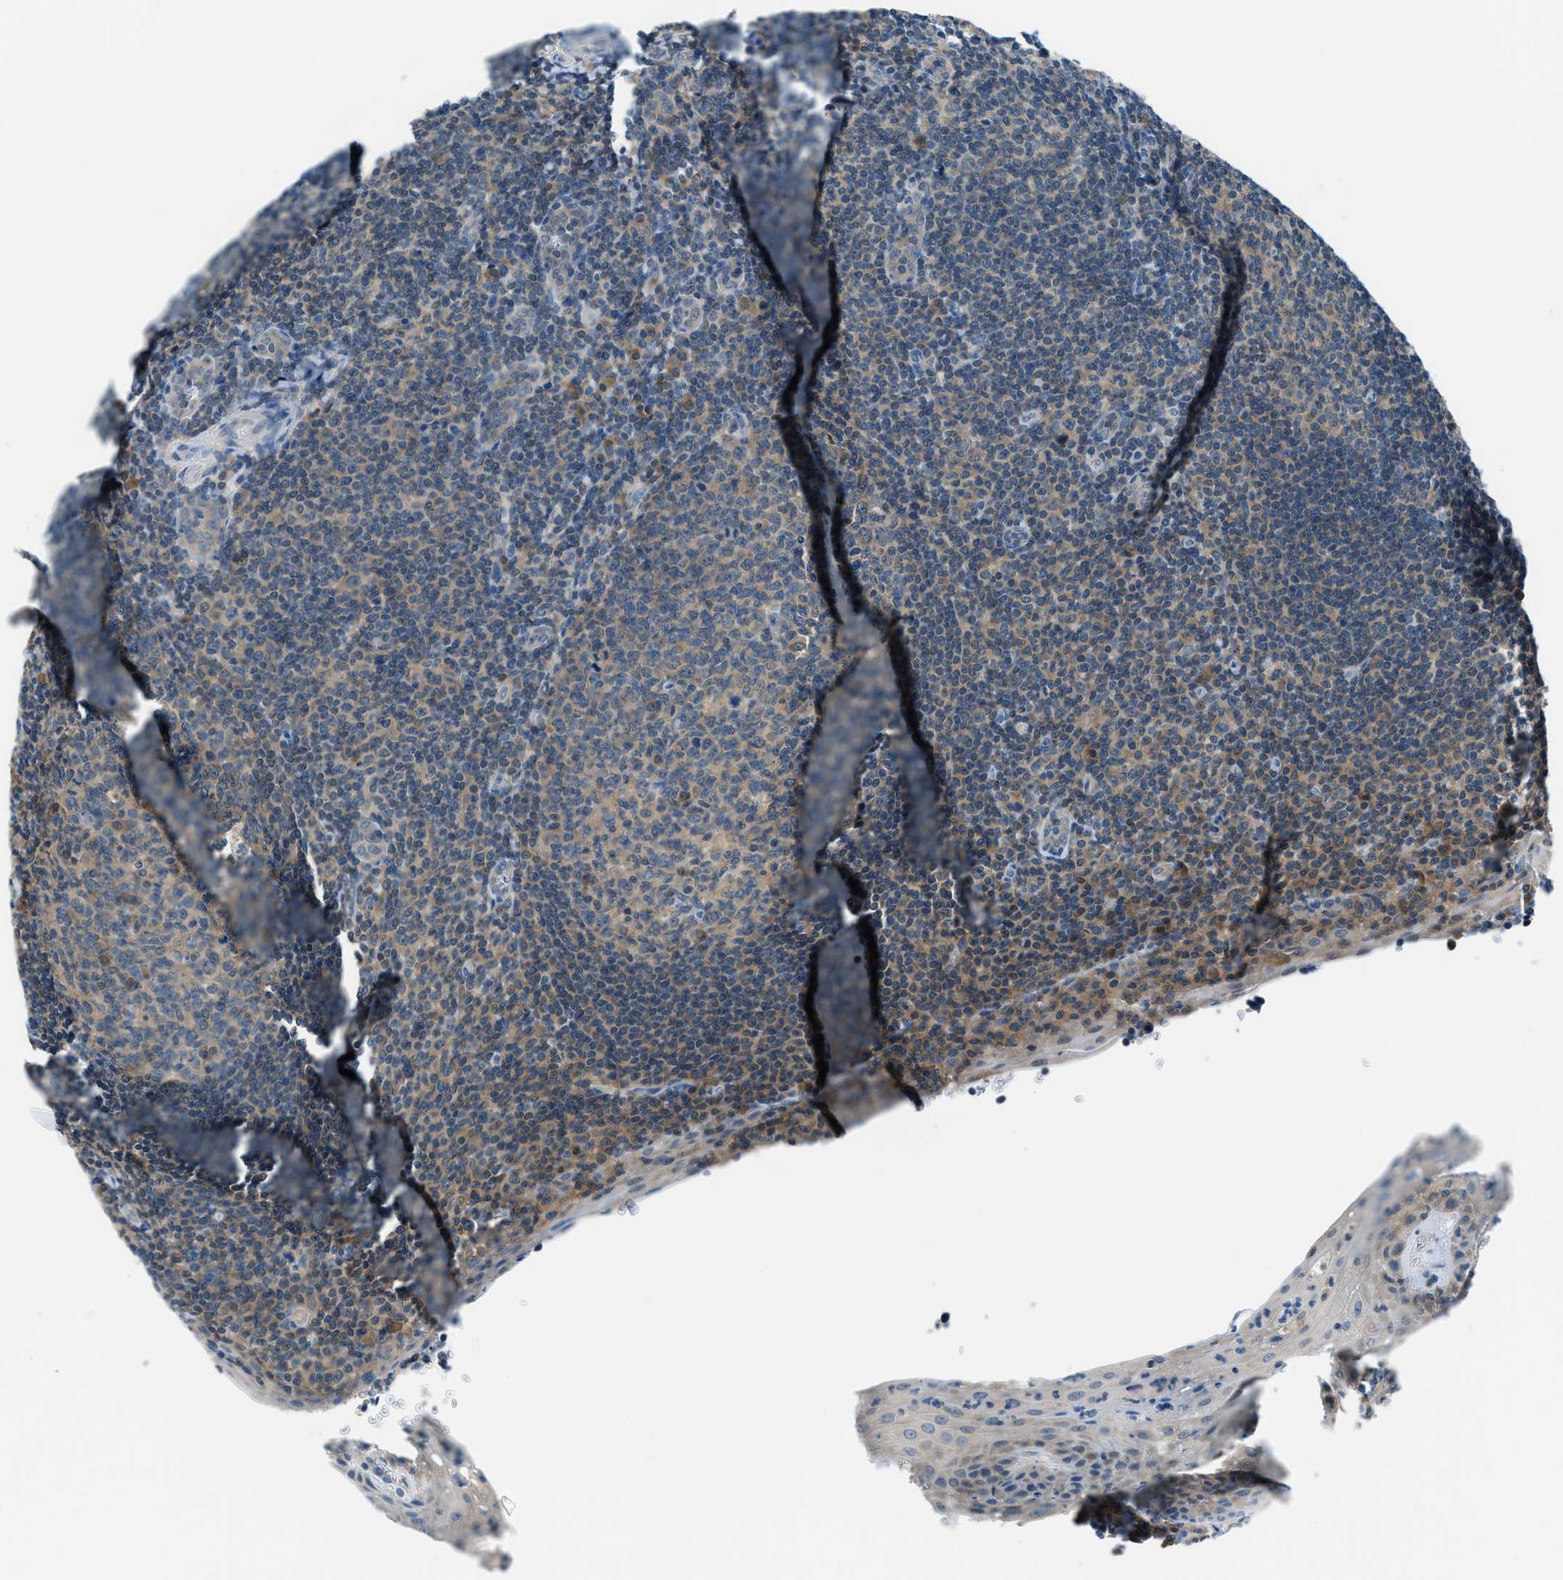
{"staining": {"intensity": "weak", "quantity": "25%-75%", "location": "cytoplasmic/membranous"}, "tissue": "tonsil", "cell_type": "Germinal center cells", "image_type": "normal", "snomed": [{"axis": "morphology", "description": "Normal tissue, NOS"}, {"axis": "topography", "description": "Tonsil"}], "caption": "Tonsil stained with DAB (3,3'-diaminobenzidine) immunohistochemistry (IHC) demonstrates low levels of weak cytoplasmic/membranous staining in approximately 25%-75% of germinal center cells. Ihc stains the protein in brown and the nuclei are stained blue.", "gene": "ACP1", "patient": {"sex": "male", "age": 37}}